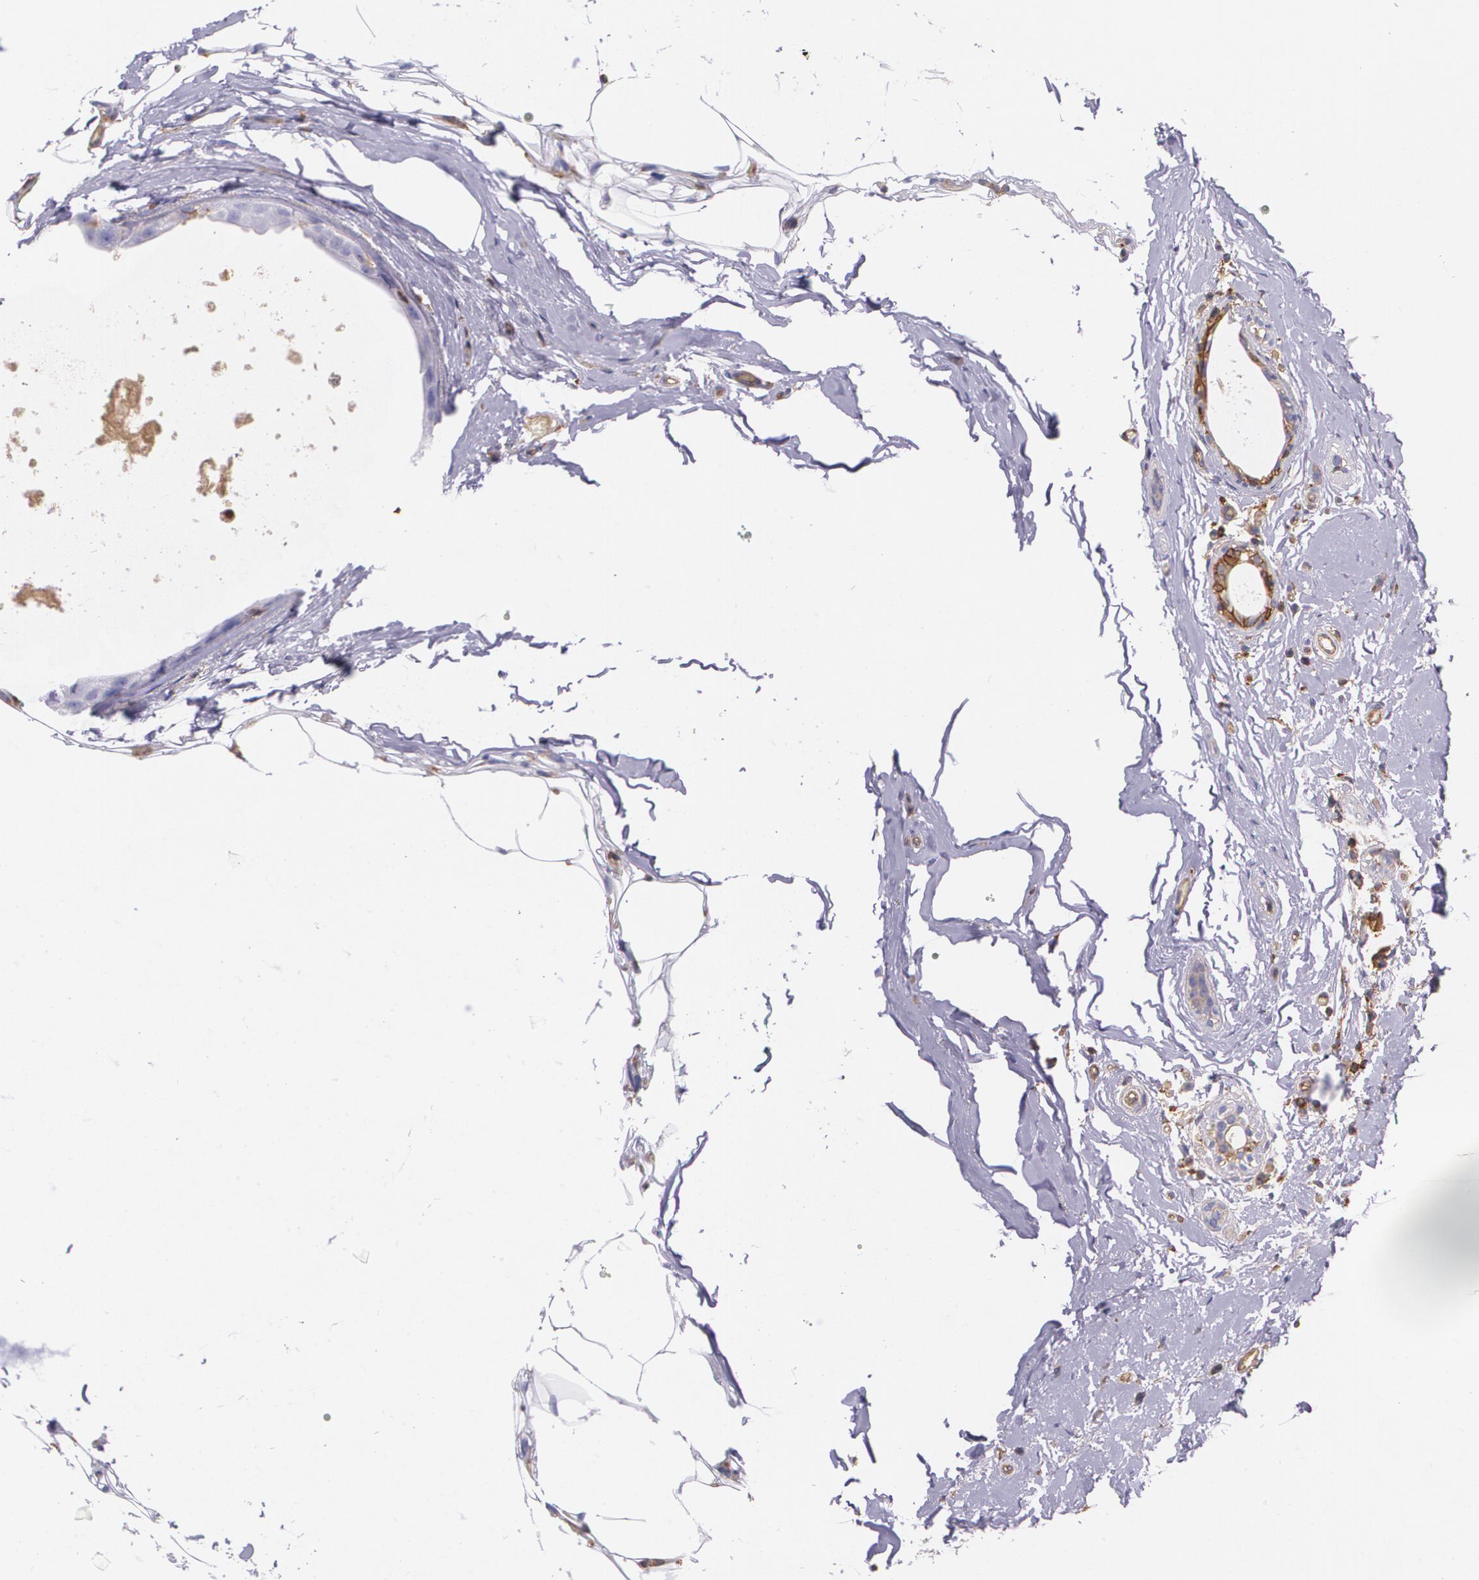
{"staining": {"intensity": "weak", "quantity": "<25%", "location": "cytoplasmic/membranous"}, "tissue": "breast cancer", "cell_type": "Tumor cells", "image_type": "cancer", "snomed": [{"axis": "morphology", "description": "Lobular carcinoma"}, {"axis": "topography", "description": "Breast"}], "caption": "An immunohistochemistry (IHC) photomicrograph of breast lobular carcinoma is shown. There is no staining in tumor cells of breast lobular carcinoma. Brightfield microscopy of immunohistochemistry (IHC) stained with DAB (3,3'-diaminobenzidine) (brown) and hematoxylin (blue), captured at high magnification.", "gene": "B2M", "patient": {"sex": "female", "age": 55}}